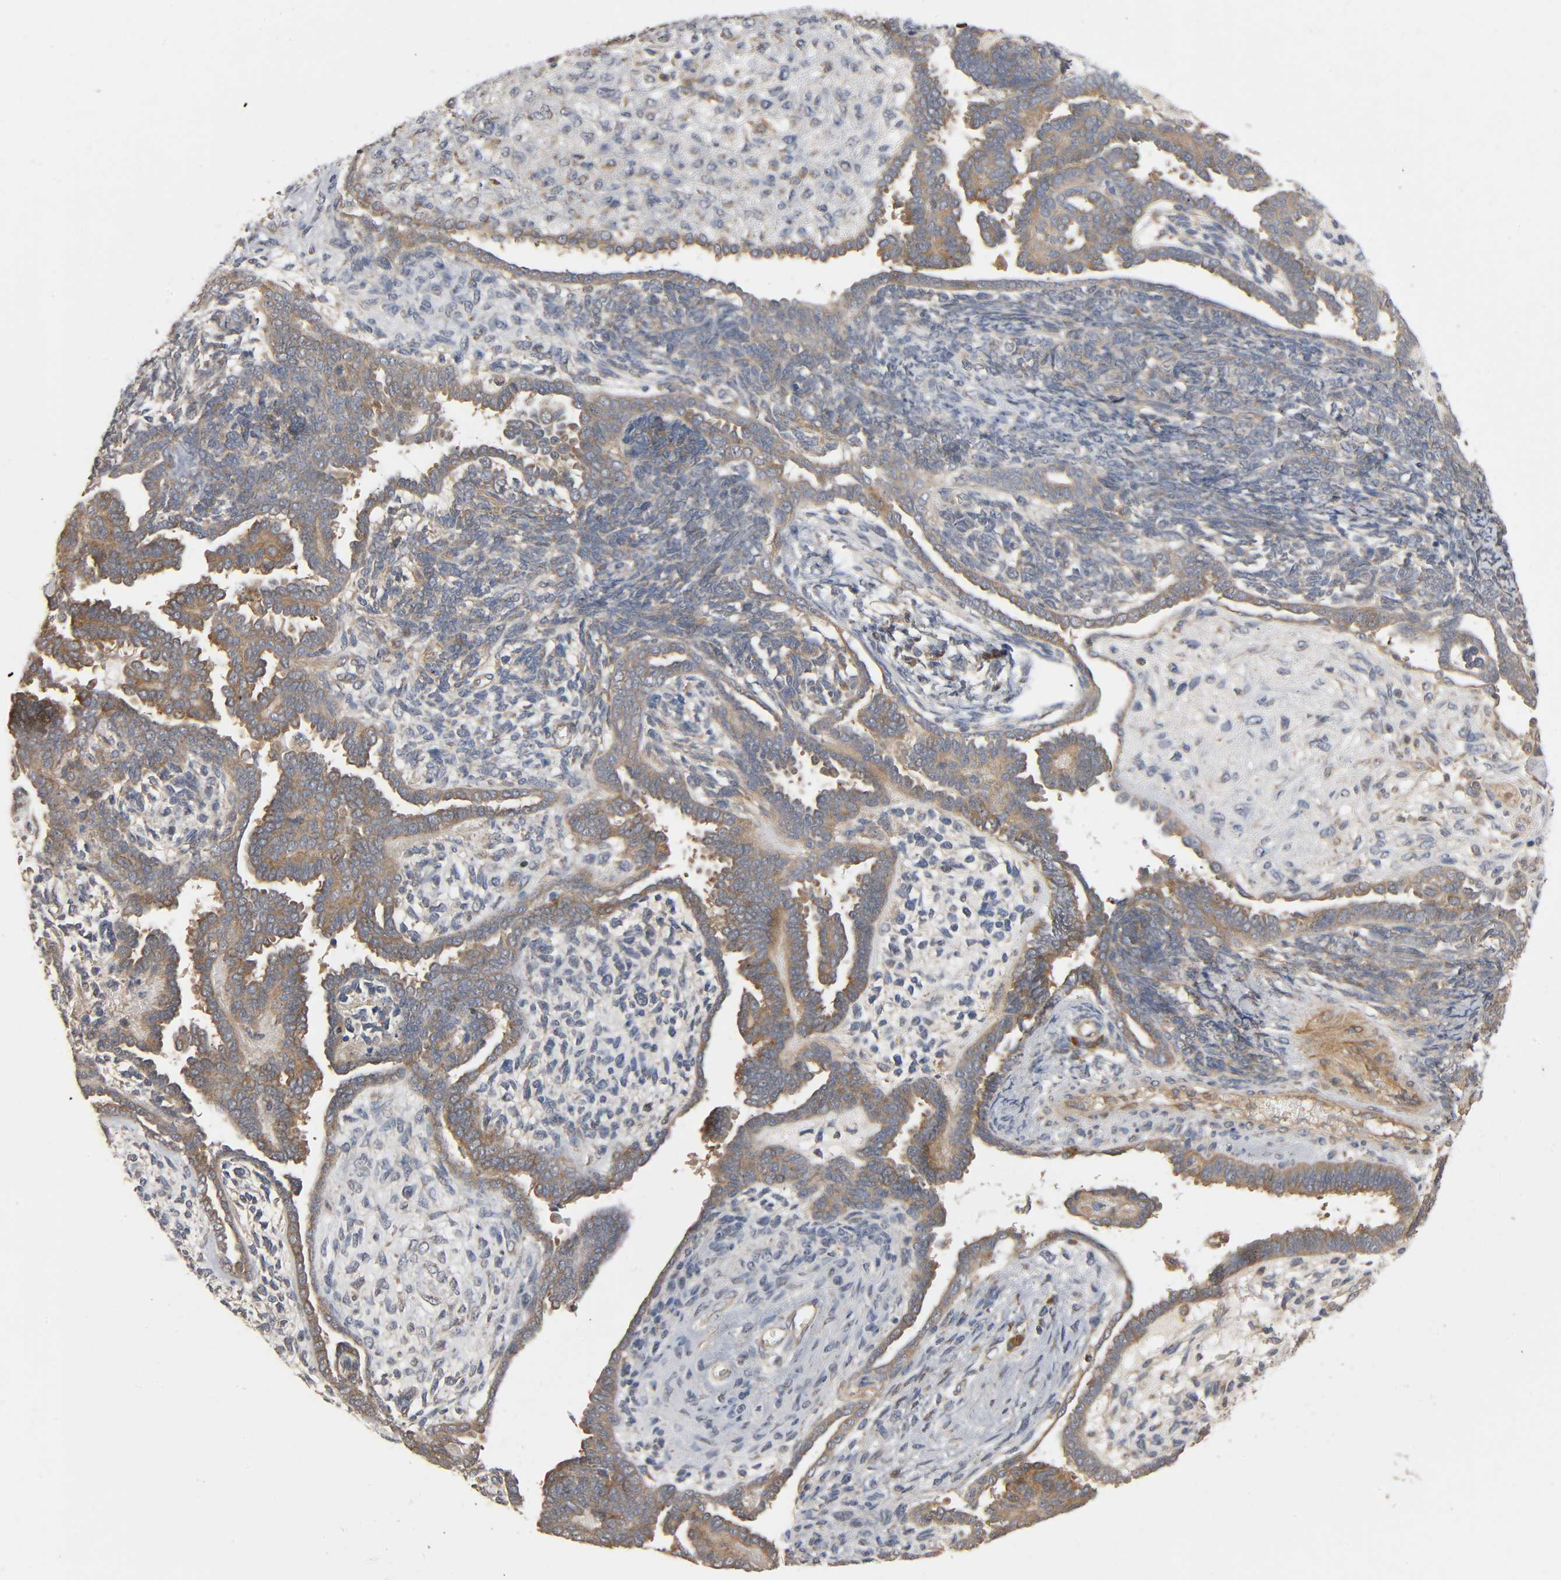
{"staining": {"intensity": "moderate", "quantity": ">75%", "location": "cytoplasmic/membranous"}, "tissue": "endometrial cancer", "cell_type": "Tumor cells", "image_type": "cancer", "snomed": [{"axis": "morphology", "description": "Neoplasm, malignant, NOS"}, {"axis": "topography", "description": "Endometrium"}], "caption": "An immunohistochemistry (IHC) image of neoplastic tissue is shown. Protein staining in brown shows moderate cytoplasmic/membranous positivity in endometrial cancer (neoplasm (malignant)) within tumor cells.", "gene": "SGSM1", "patient": {"sex": "female", "age": 74}}